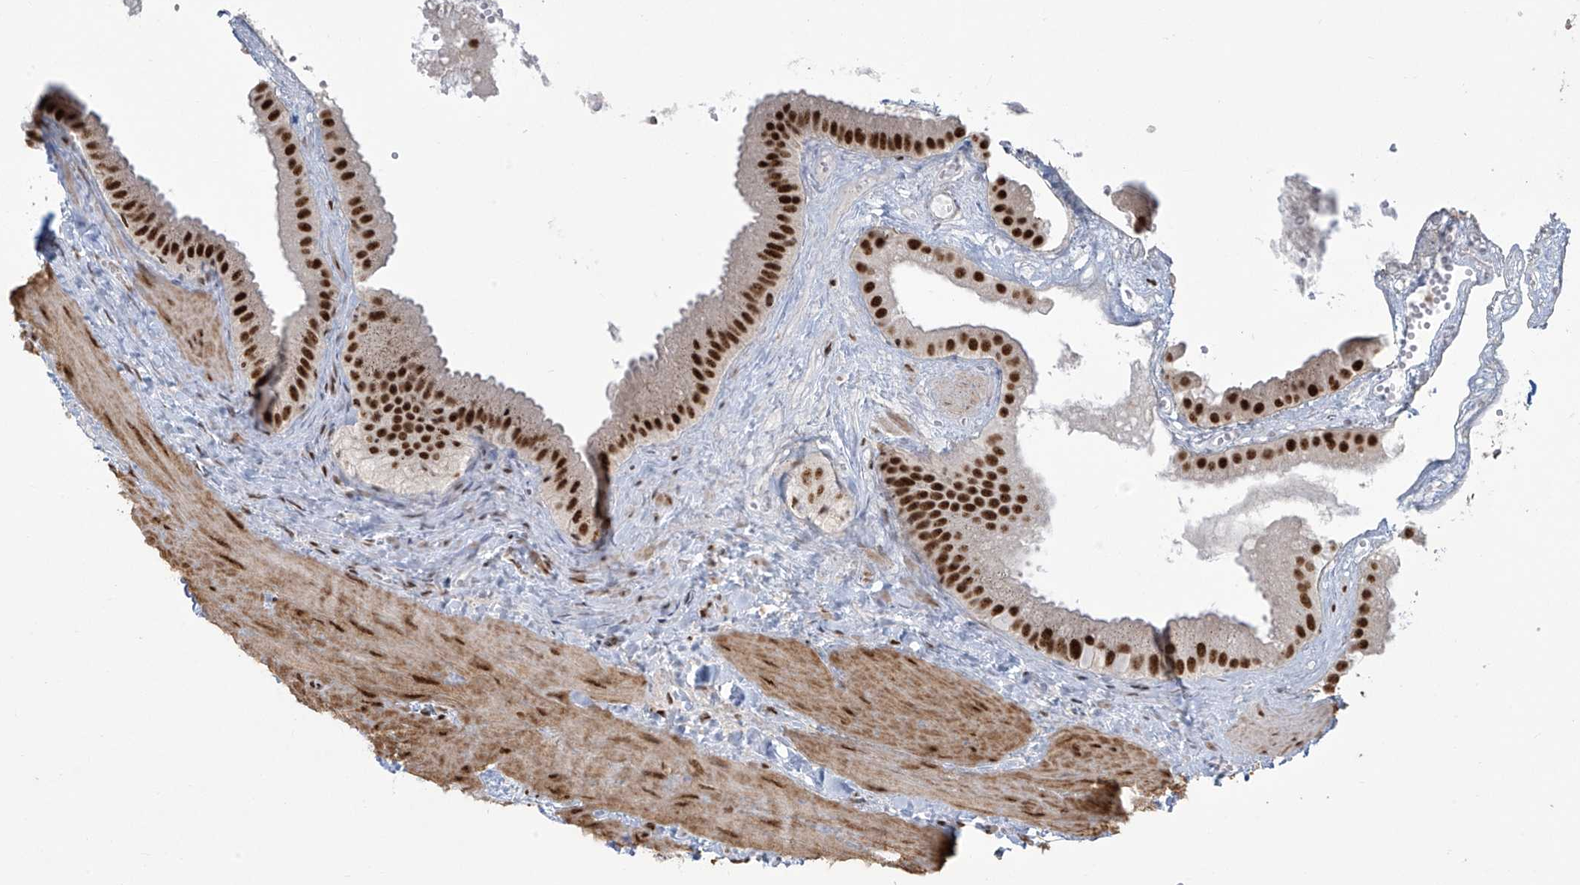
{"staining": {"intensity": "strong", "quantity": ">75%", "location": "nuclear"}, "tissue": "gallbladder", "cell_type": "Glandular cells", "image_type": "normal", "snomed": [{"axis": "morphology", "description": "Normal tissue, NOS"}, {"axis": "topography", "description": "Gallbladder"}], "caption": "The immunohistochemical stain shows strong nuclear positivity in glandular cells of benign gallbladder.", "gene": "MS4A6A", "patient": {"sex": "male", "age": 55}}